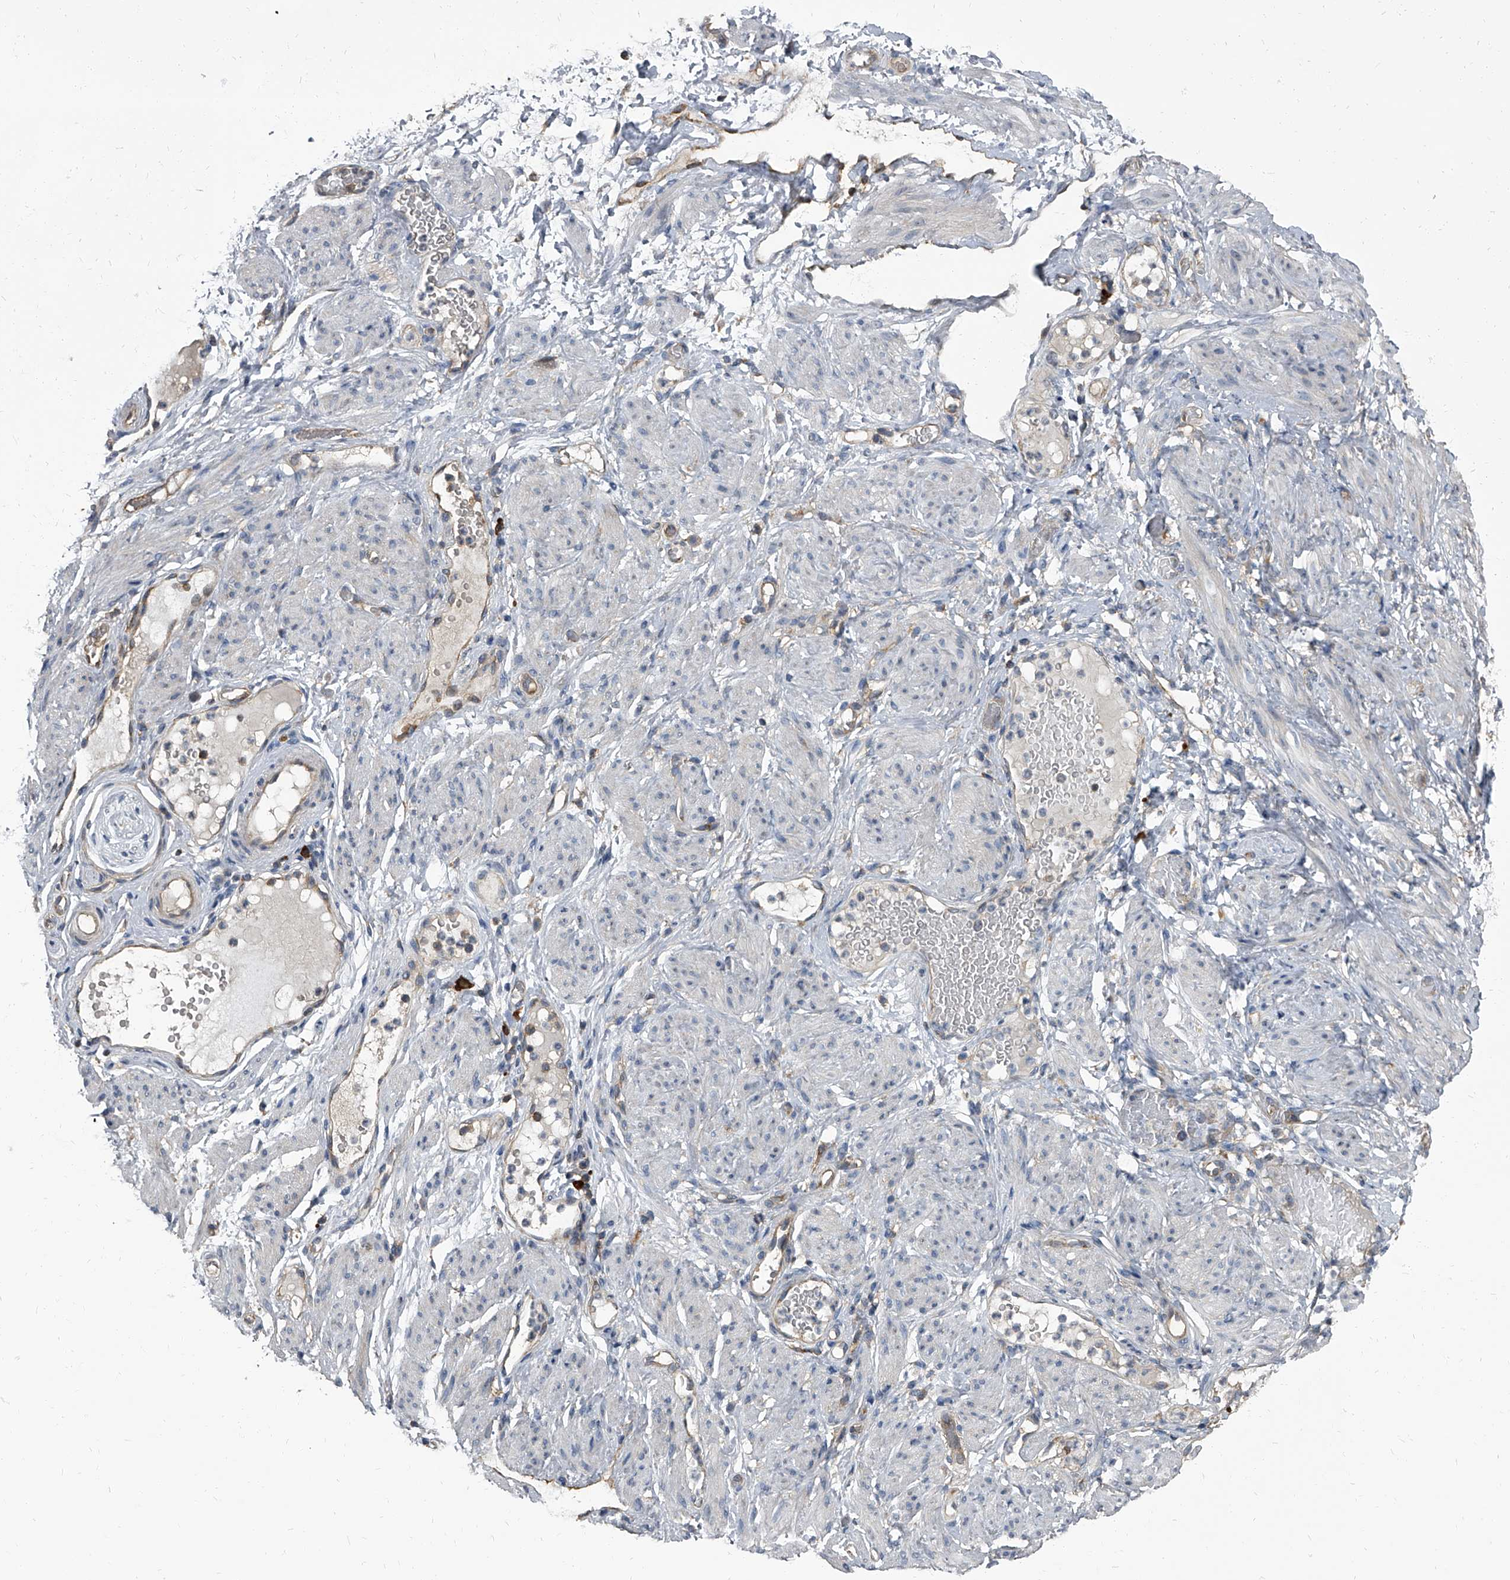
{"staining": {"intensity": "negative", "quantity": "none", "location": "none"}, "tissue": "adipose tissue", "cell_type": "Adipocytes", "image_type": "normal", "snomed": [{"axis": "morphology", "description": "Normal tissue, NOS"}, {"axis": "topography", "description": "Smooth muscle"}, {"axis": "topography", "description": "Peripheral nerve tissue"}], "caption": "Immunohistochemistry (IHC) histopathology image of normal adipose tissue: adipose tissue stained with DAB (3,3'-diaminobenzidine) reveals no significant protein positivity in adipocytes.", "gene": "CDV3", "patient": {"sex": "female", "age": 39}}